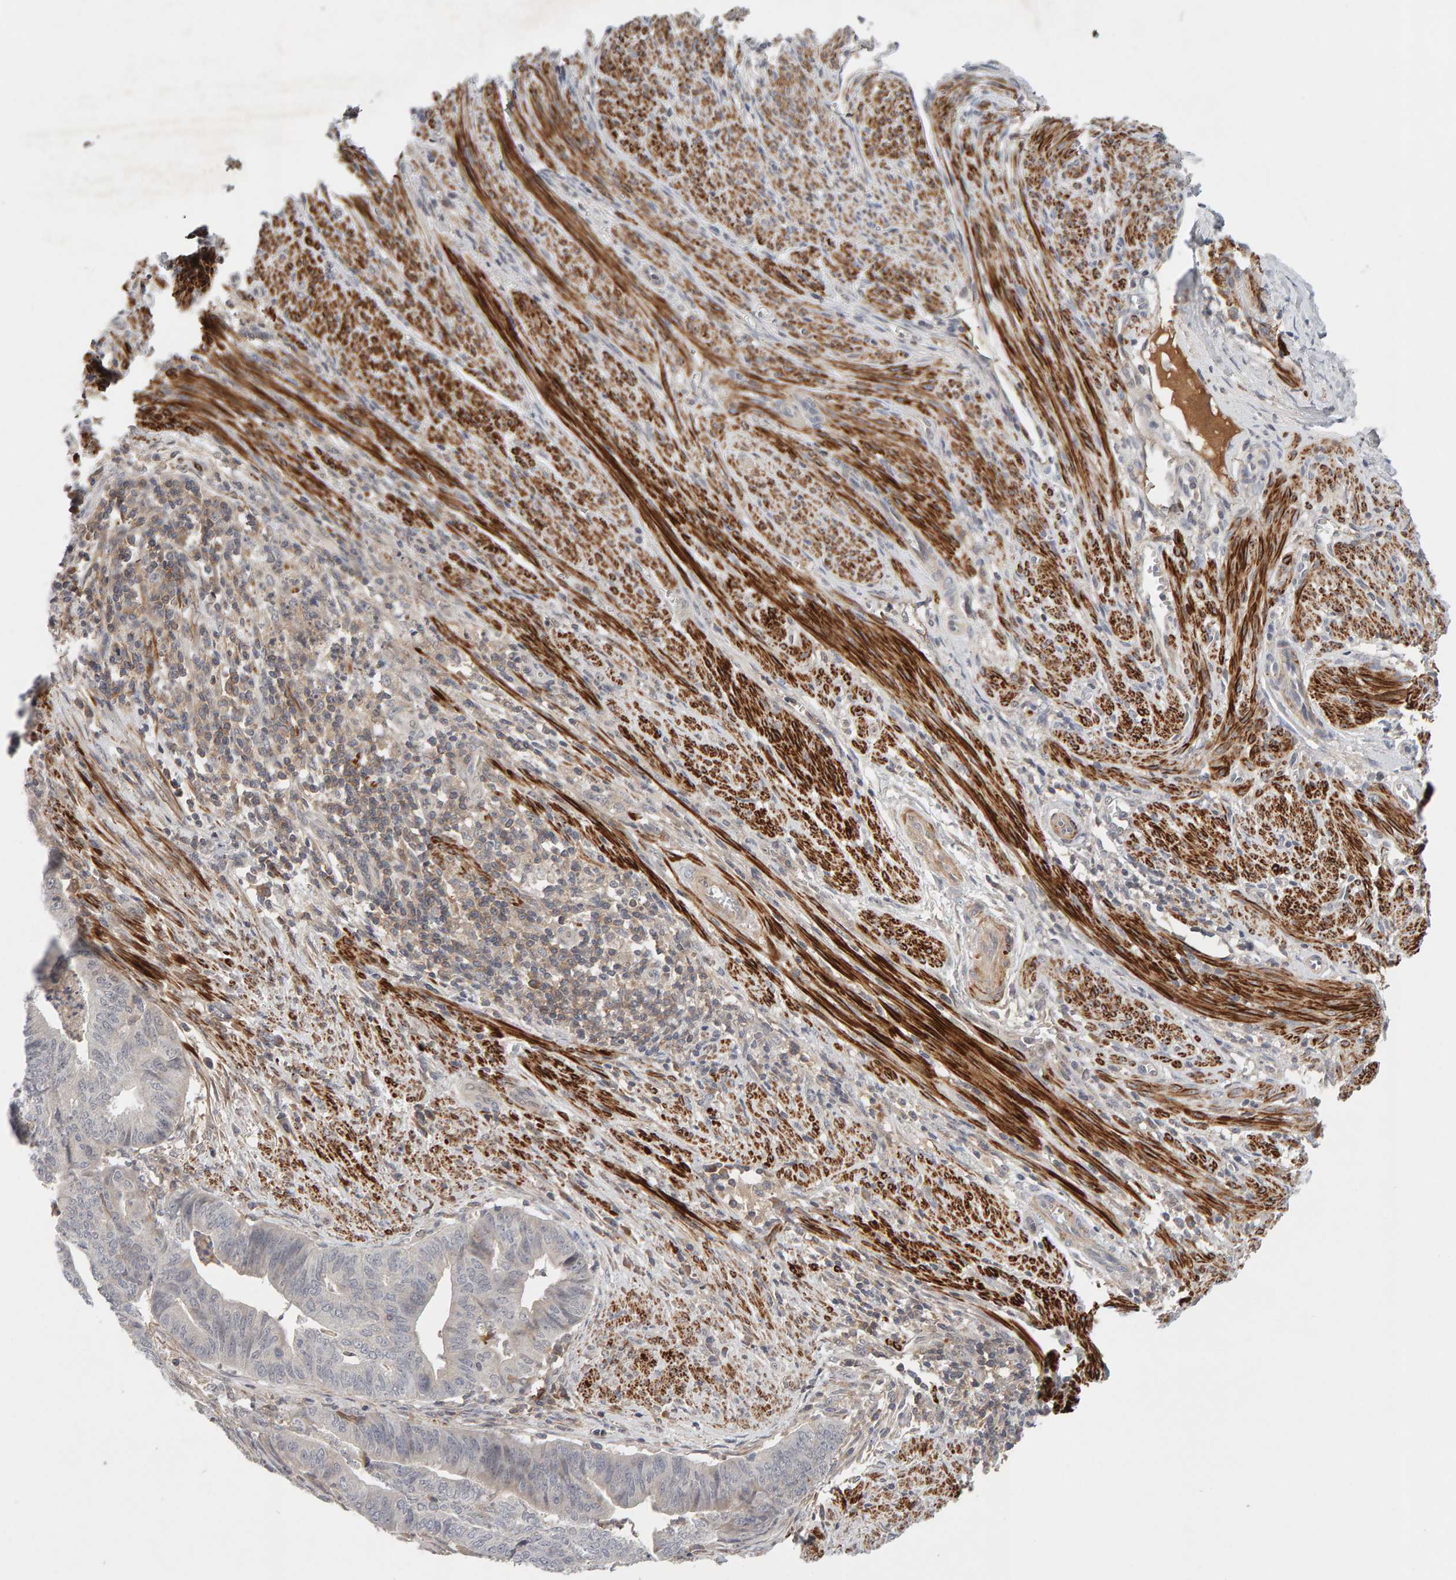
{"staining": {"intensity": "negative", "quantity": "none", "location": "none"}, "tissue": "endometrial cancer", "cell_type": "Tumor cells", "image_type": "cancer", "snomed": [{"axis": "morphology", "description": "Polyp, NOS"}, {"axis": "morphology", "description": "Adenocarcinoma, NOS"}, {"axis": "morphology", "description": "Adenoma, NOS"}, {"axis": "topography", "description": "Endometrium"}], "caption": "IHC image of neoplastic tissue: human endometrial cancer (polyp) stained with DAB (3,3'-diaminobenzidine) reveals no significant protein positivity in tumor cells.", "gene": "NUDCD1", "patient": {"sex": "female", "age": 79}}